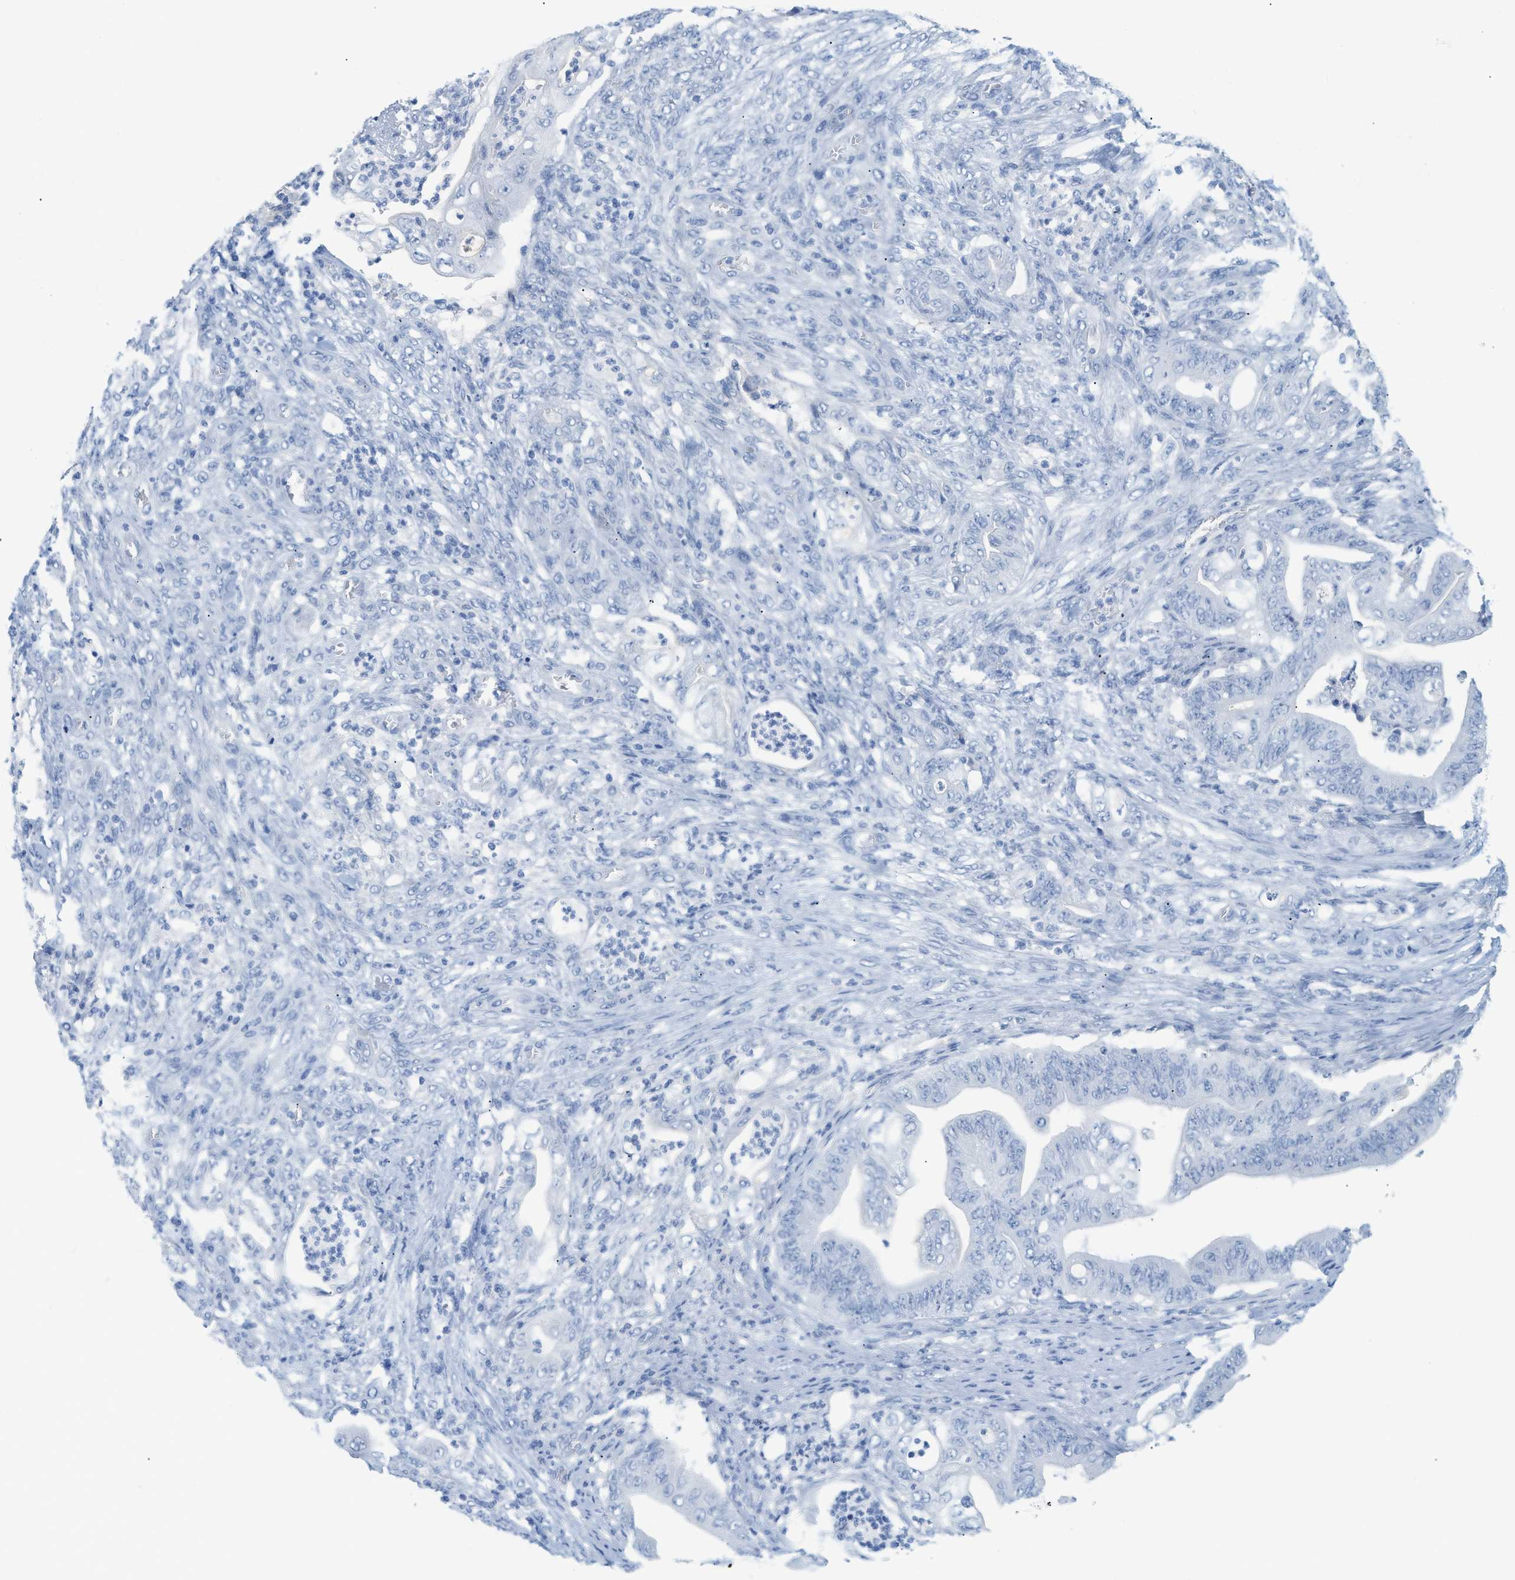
{"staining": {"intensity": "negative", "quantity": "none", "location": "none"}, "tissue": "stomach cancer", "cell_type": "Tumor cells", "image_type": "cancer", "snomed": [{"axis": "morphology", "description": "Adenocarcinoma, NOS"}, {"axis": "topography", "description": "Stomach"}], "caption": "Adenocarcinoma (stomach) was stained to show a protein in brown. There is no significant staining in tumor cells.", "gene": "PAPPA", "patient": {"sex": "female", "age": 73}}